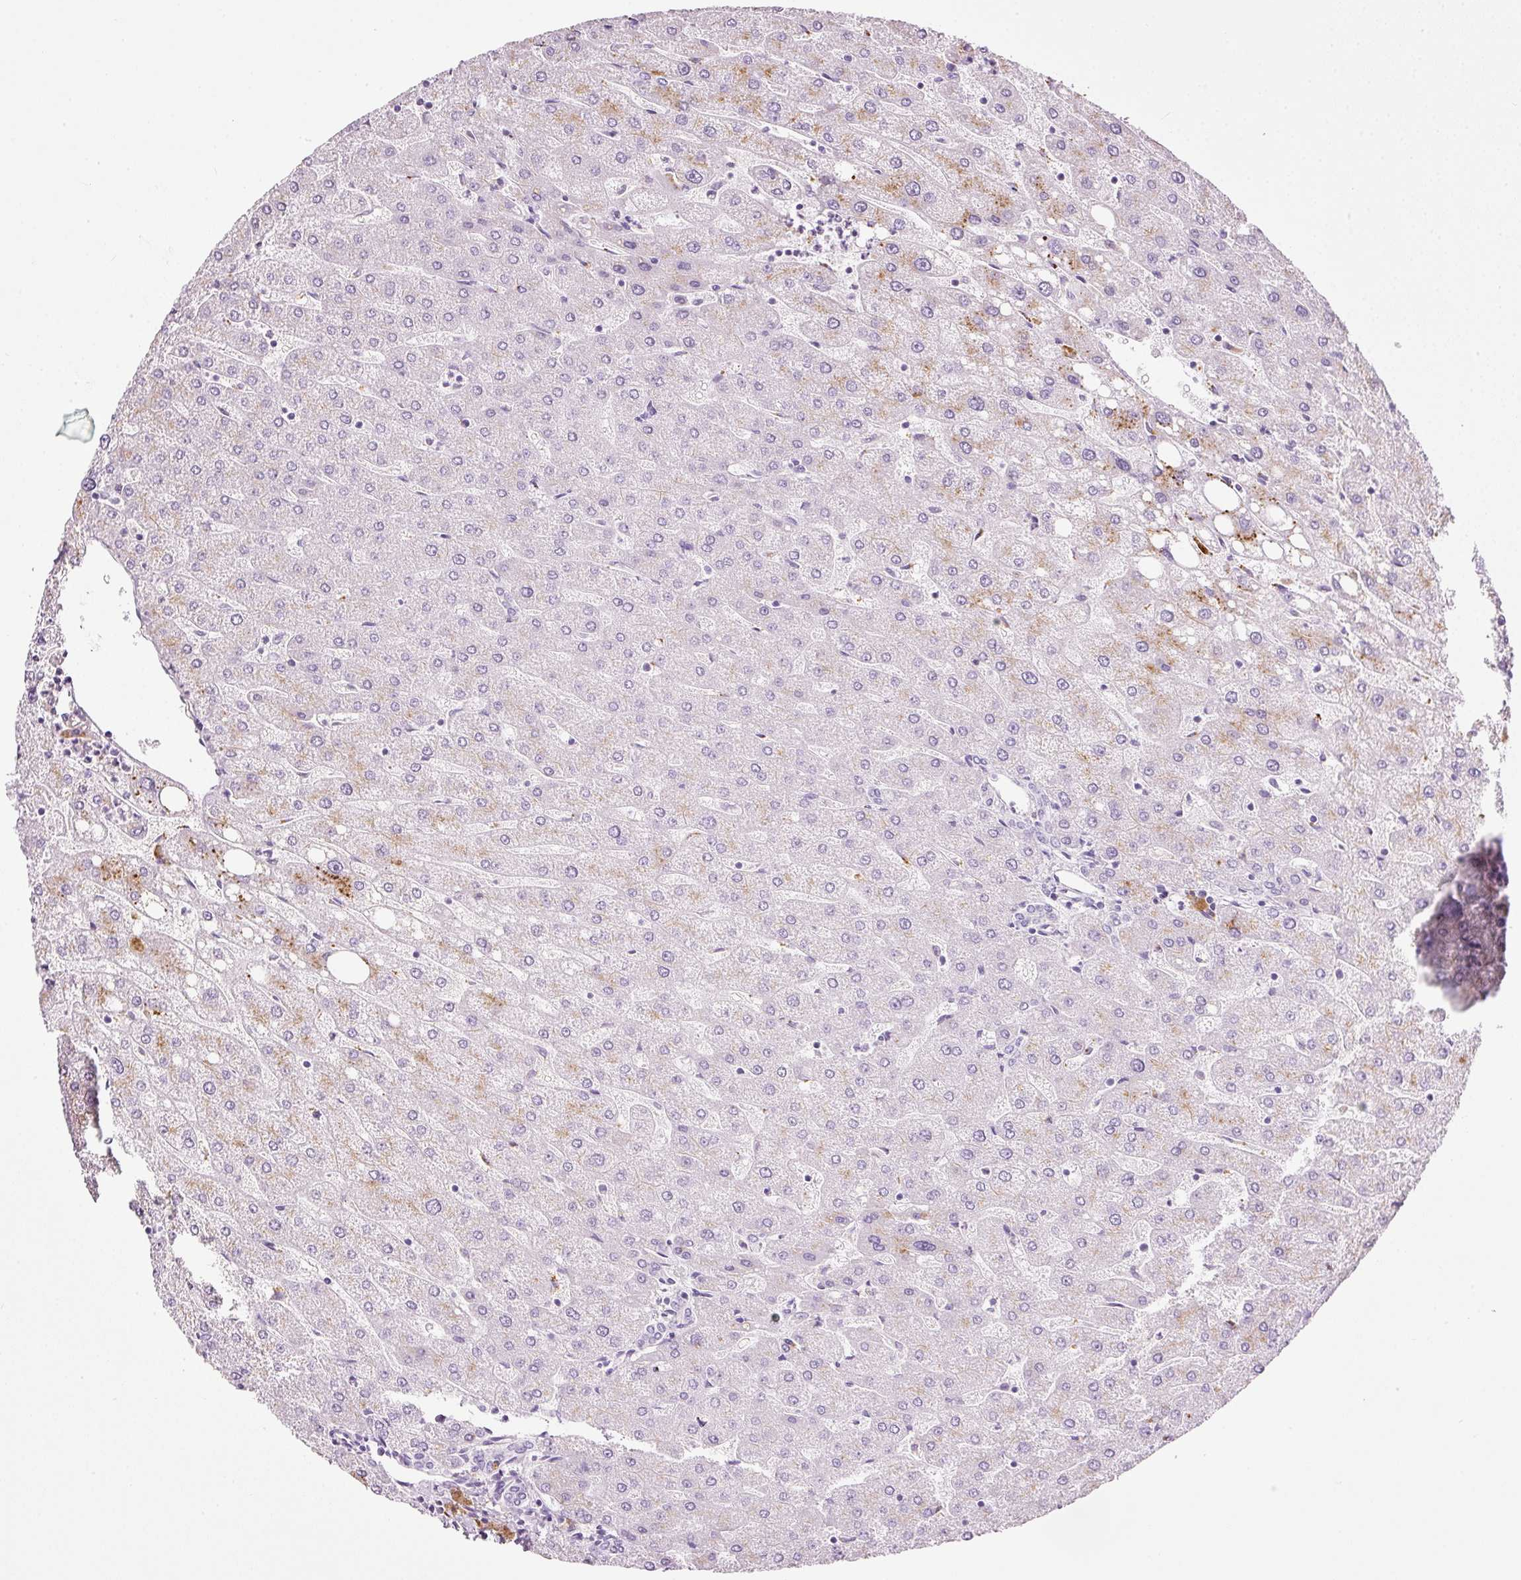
{"staining": {"intensity": "negative", "quantity": "none", "location": "none"}, "tissue": "liver", "cell_type": "Cholangiocytes", "image_type": "normal", "snomed": [{"axis": "morphology", "description": "Normal tissue, NOS"}, {"axis": "topography", "description": "Liver"}], "caption": "A high-resolution histopathology image shows IHC staining of normal liver, which displays no significant positivity in cholangiocytes.", "gene": "ZNF639", "patient": {"sex": "male", "age": 67}}